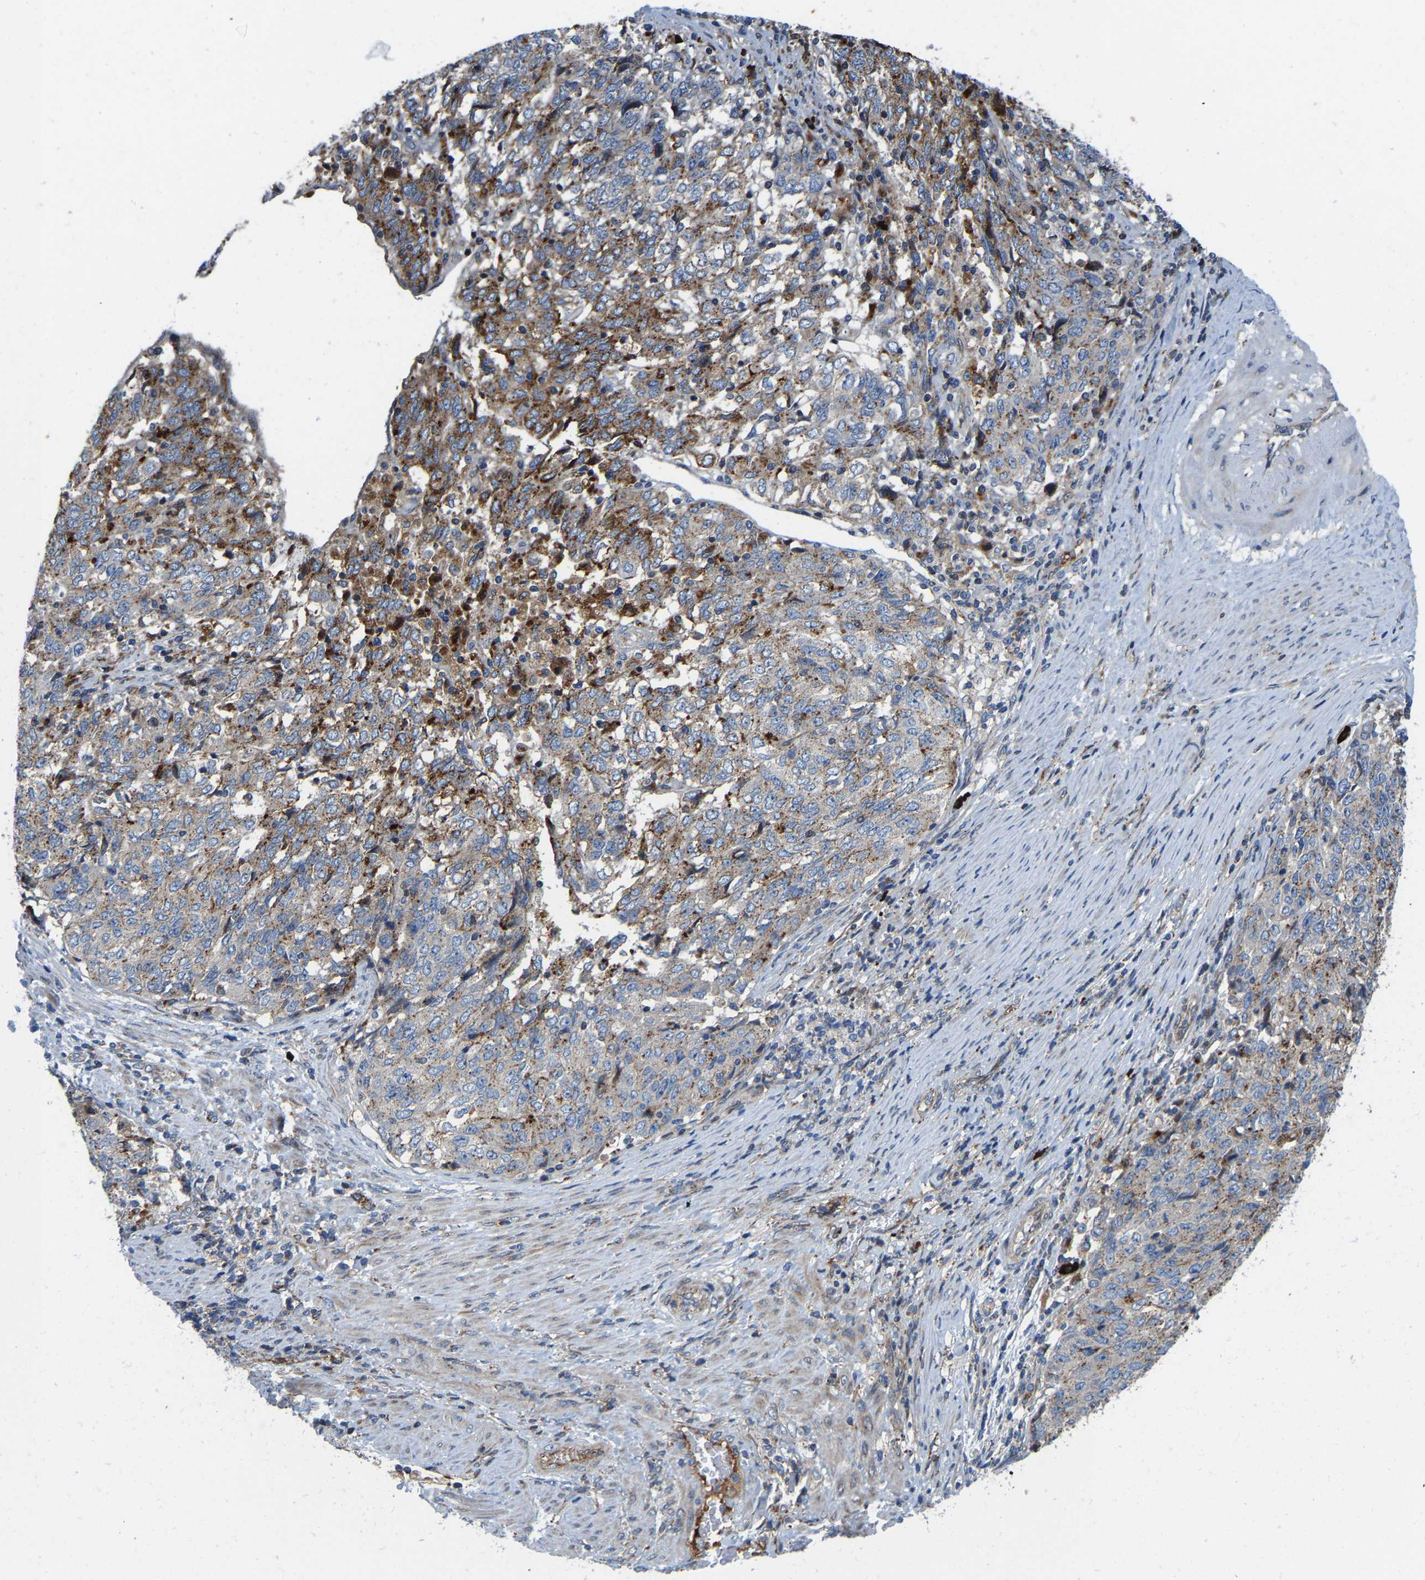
{"staining": {"intensity": "moderate", "quantity": "25%-75%", "location": "cytoplasmic/membranous"}, "tissue": "endometrial cancer", "cell_type": "Tumor cells", "image_type": "cancer", "snomed": [{"axis": "morphology", "description": "Adenocarcinoma, NOS"}, {"axis": "topography", "description": "Endometrium"}], "caption": "IHC (DAB) staining of endometrial cancer displays moderate cytoplasmic/membranous protein expression in approximately 25%-75% of tumor cells.", "gene": "DPP7", "patient": {"sex": "female", "age": 80}}